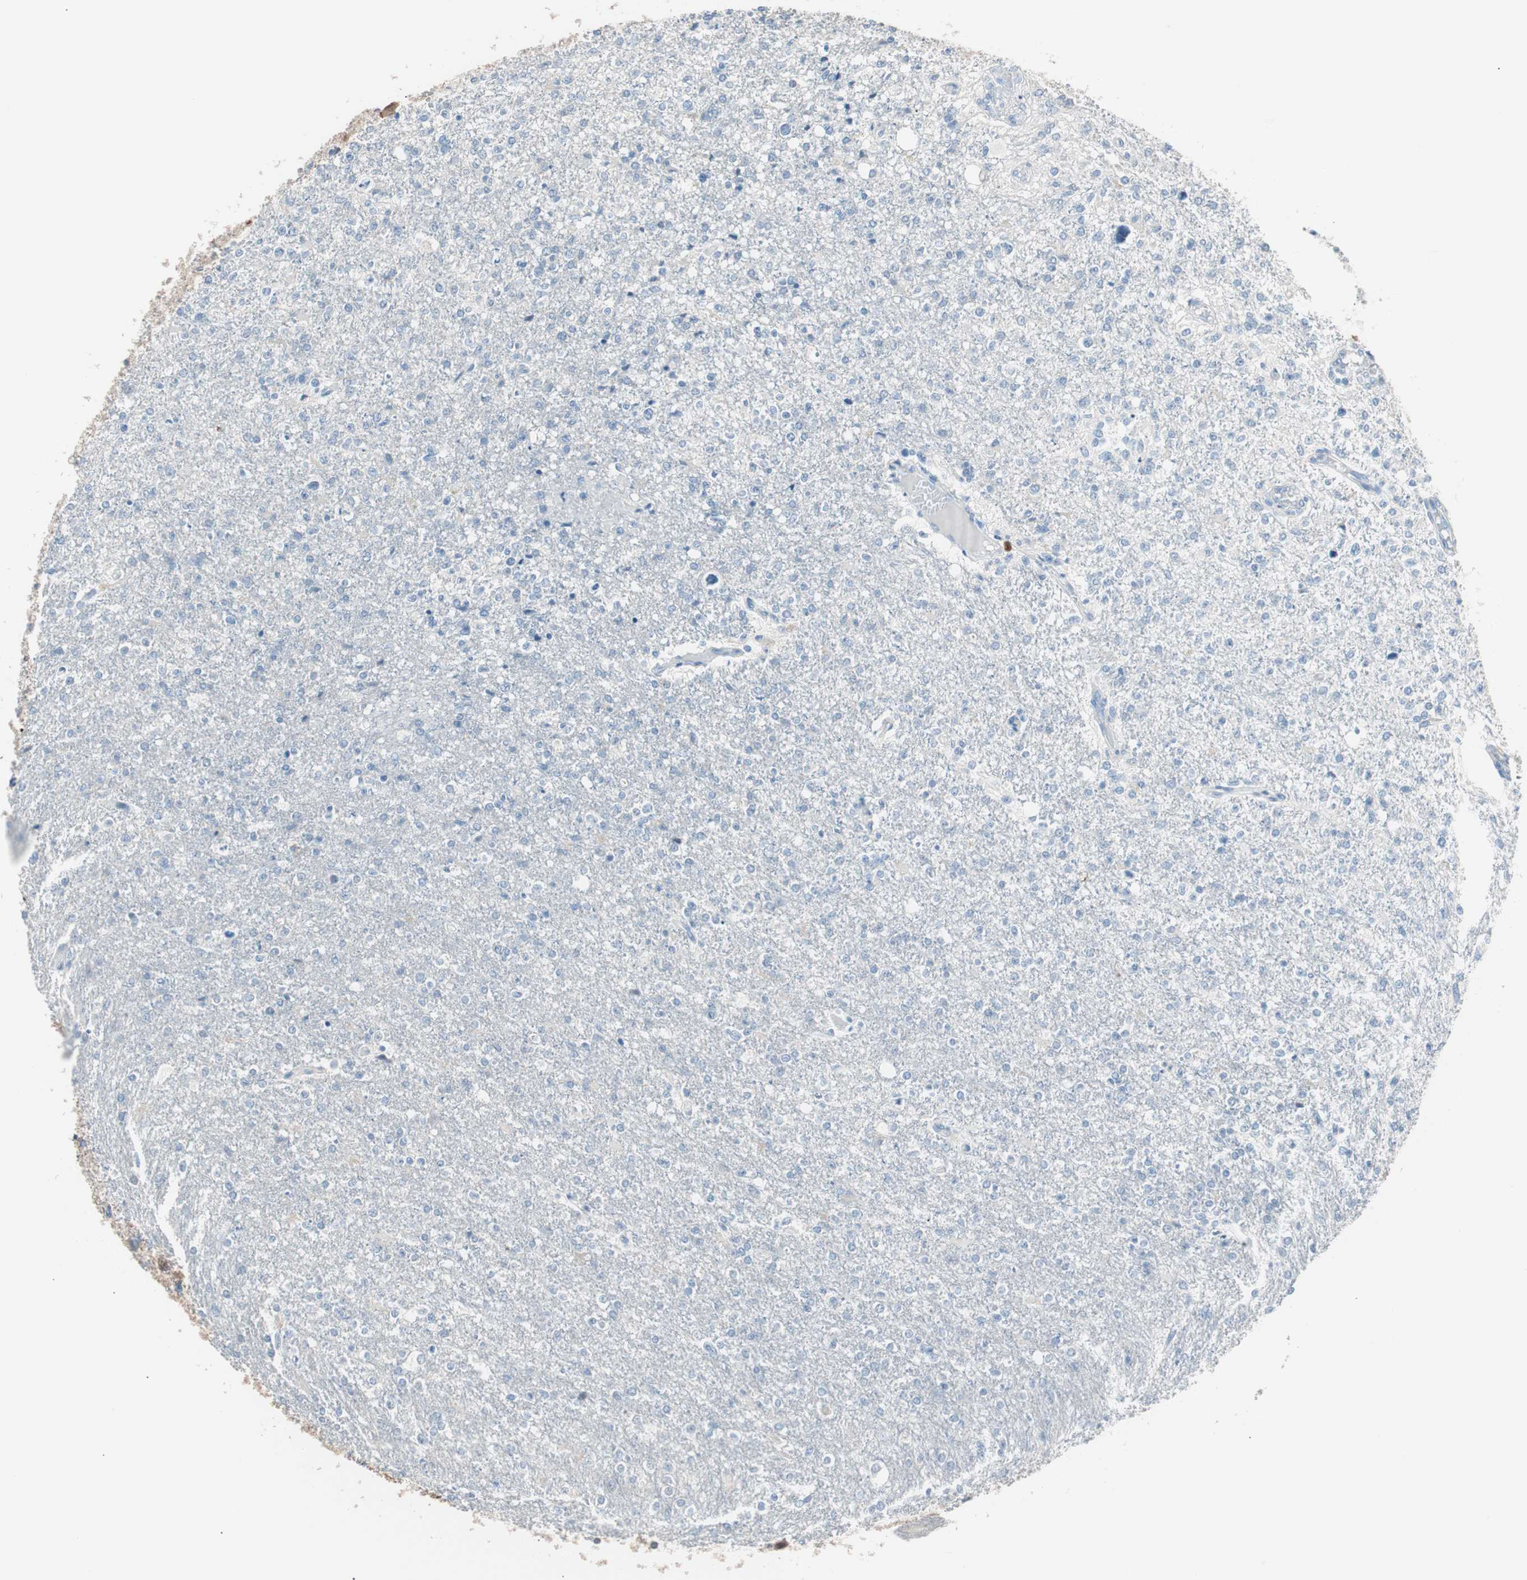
{"staining": {"intensity": "negative", "quantity": "none", "location": "none"}, "tissue": "glioma", "cell_type": "Tumor cells", "image_type": "cancer", "snomed": [{"axis": "morphology", "description": "Glioma, malignant, High grade"}, {"axis": "topography", "description": "Cerebral cortex"}], "caption": "Tumor cells are negative for protein expression in human malignant glioma (high-grade). (IHC, brightfield microscopy, high magnification).", "gene": "VIL1", "patient": {"sex": "male", "age": 76}}